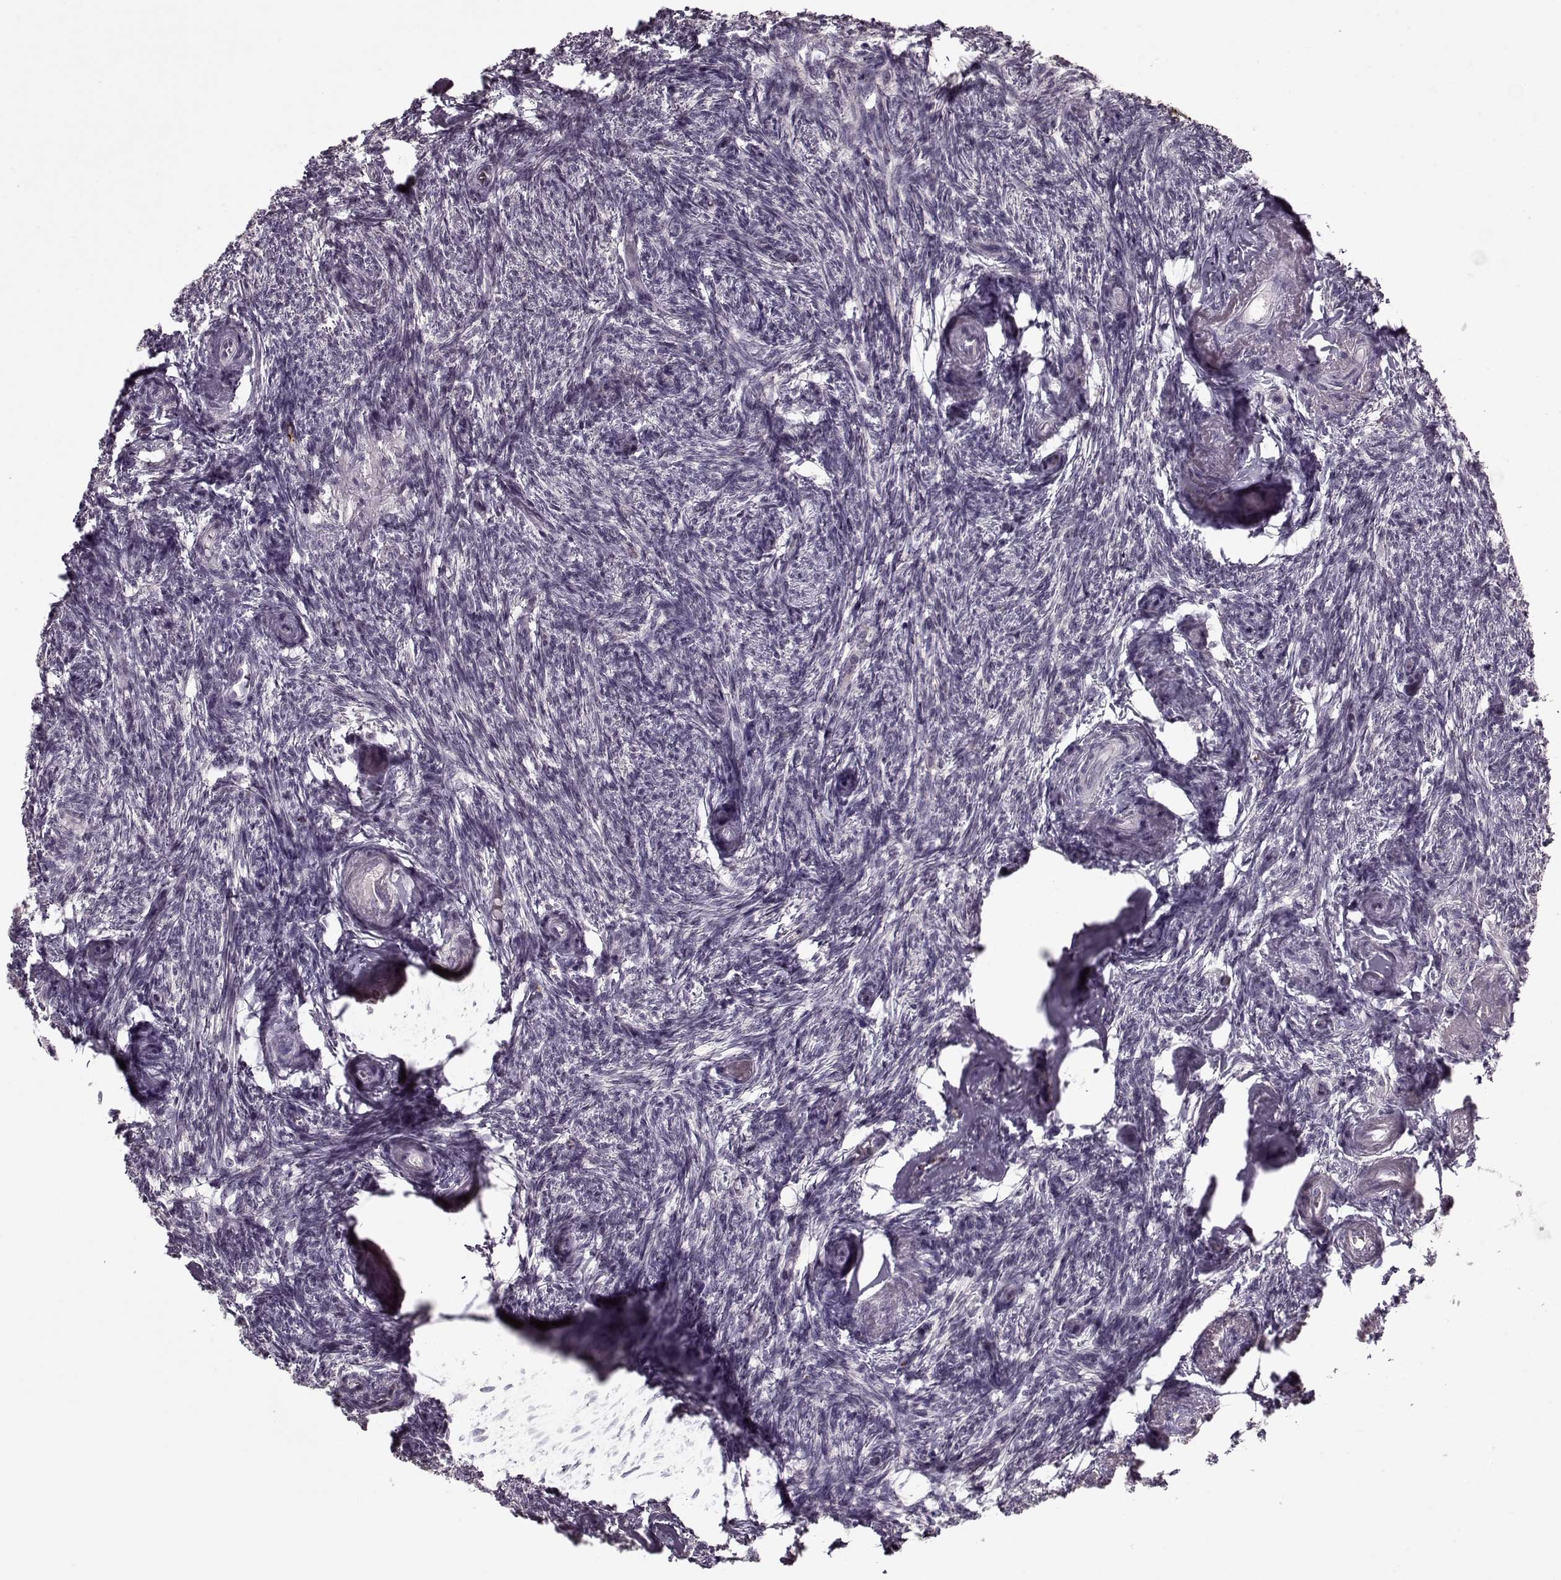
{"staining": {"intensity": "negative", "quantity": "none", "location": "none"}, "tissue": "ovary", "cell_type": "Ovarian stroma cells", "image_type": "normal", "snomed": [{"axis": "morphology", "description": "Normal tissue, NOS"}, {"axis": "topography", "description": "Ovary"}], "caption": "IHC histopathology image of benign ovary stained for a protein (brown), which reveals no expression in ovarian stroma cells. Brightfield microscopy of immunohistochemistry (IHC) stained with DAB (brown) and hematoxylin (blue), captured at high magnification.", "gene": "ACOT11", "patient": {"sex": "female", "age": 72}}